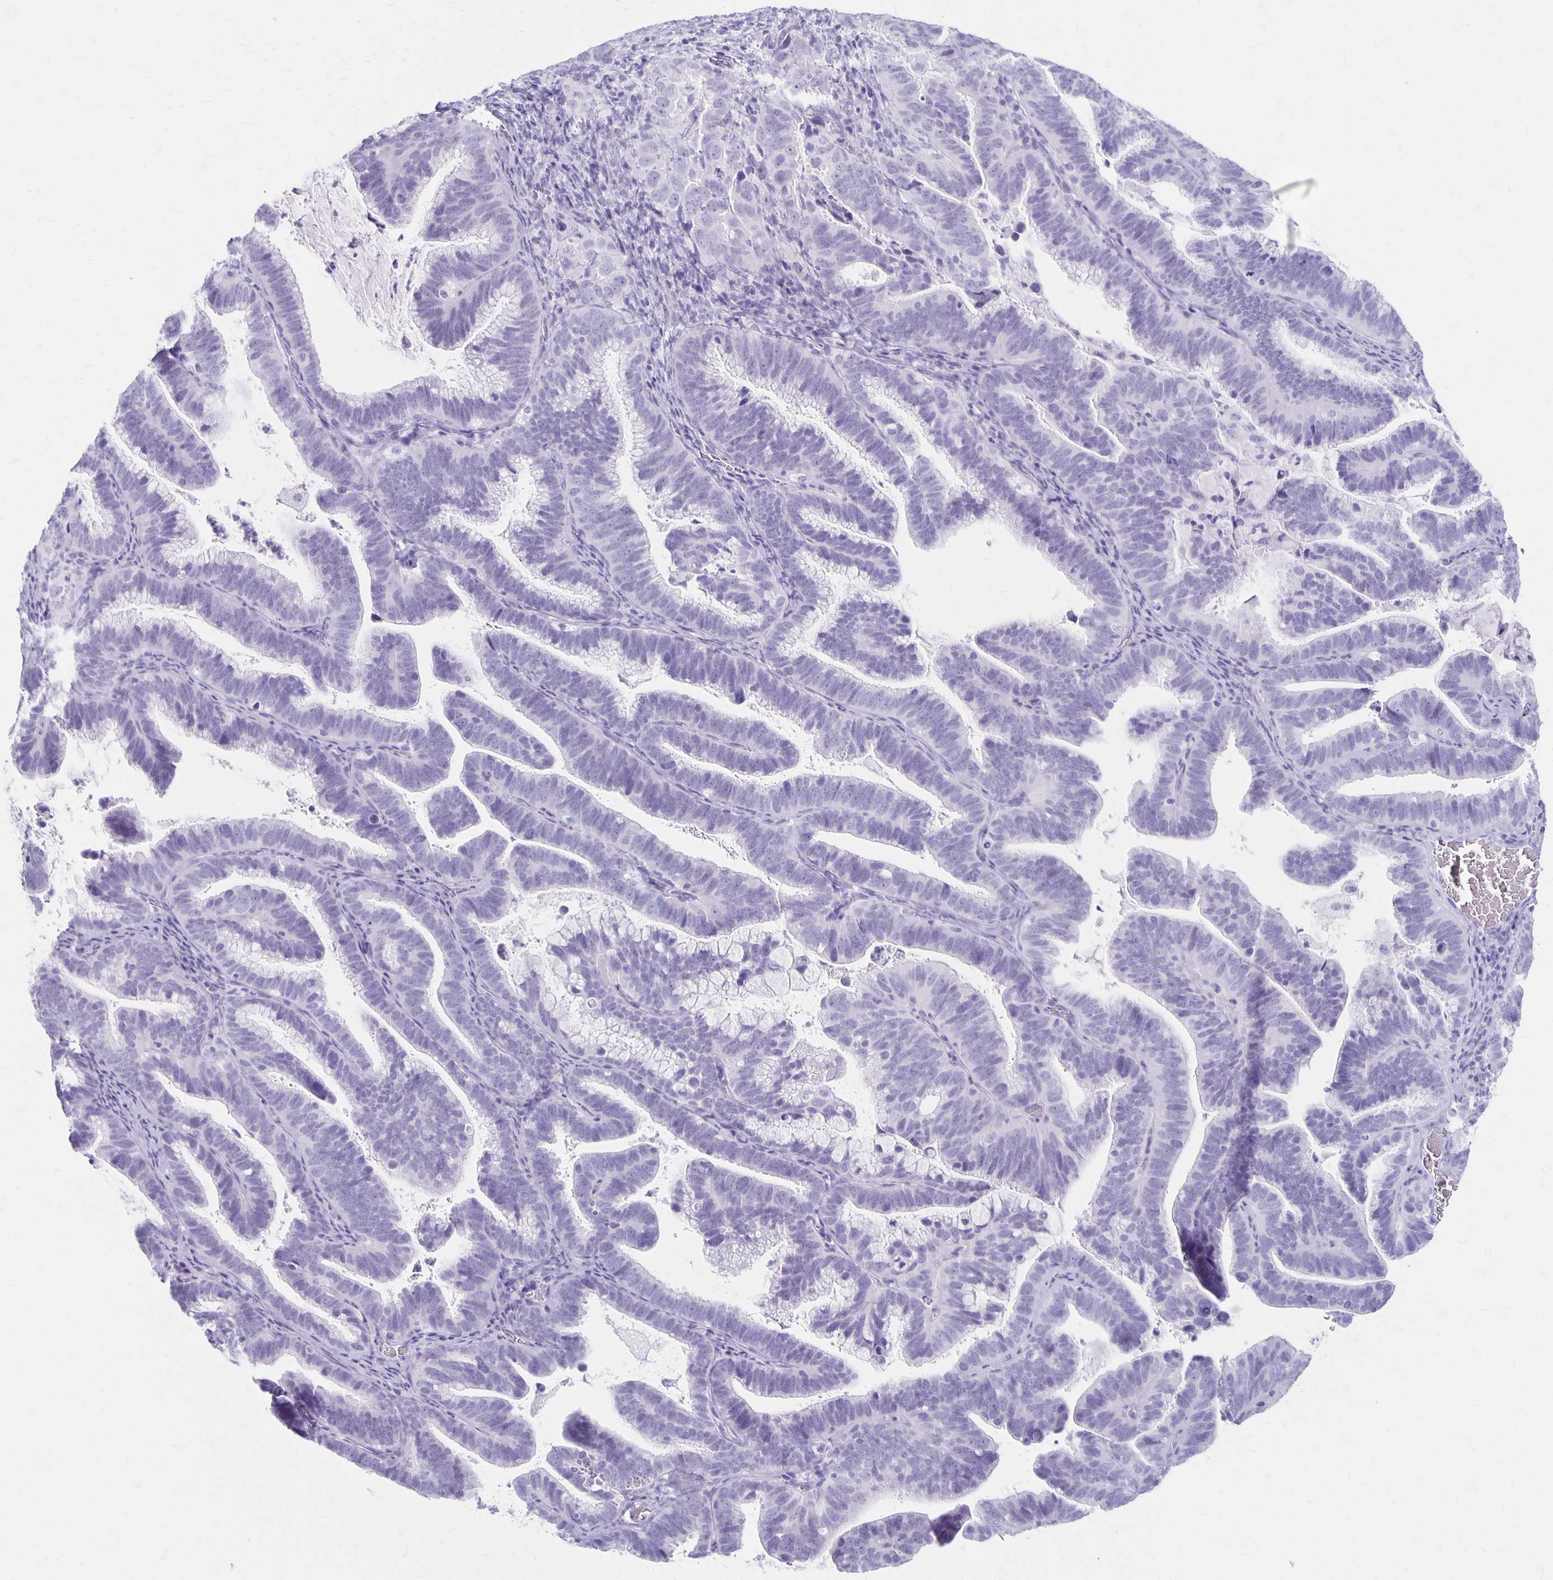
{"staining": {"intensity": "negative", "quantity": "none", "location": "none"}, "tissue": "cervical cancer", "cell_type": "Tumor cells", "image_type": "cancer", "snomed": [{"axis": "morphology", "description": "Adenocarcinoma, NOS"}, {"axis": "topography", "description": "Cervix"}], "caption": "DAB immunohistochemical staining of human cervical cancer reveals no significant expression in tumor cells.", "gene": "MAGEC2", "patient": {"sex": "female", "age": 61}}